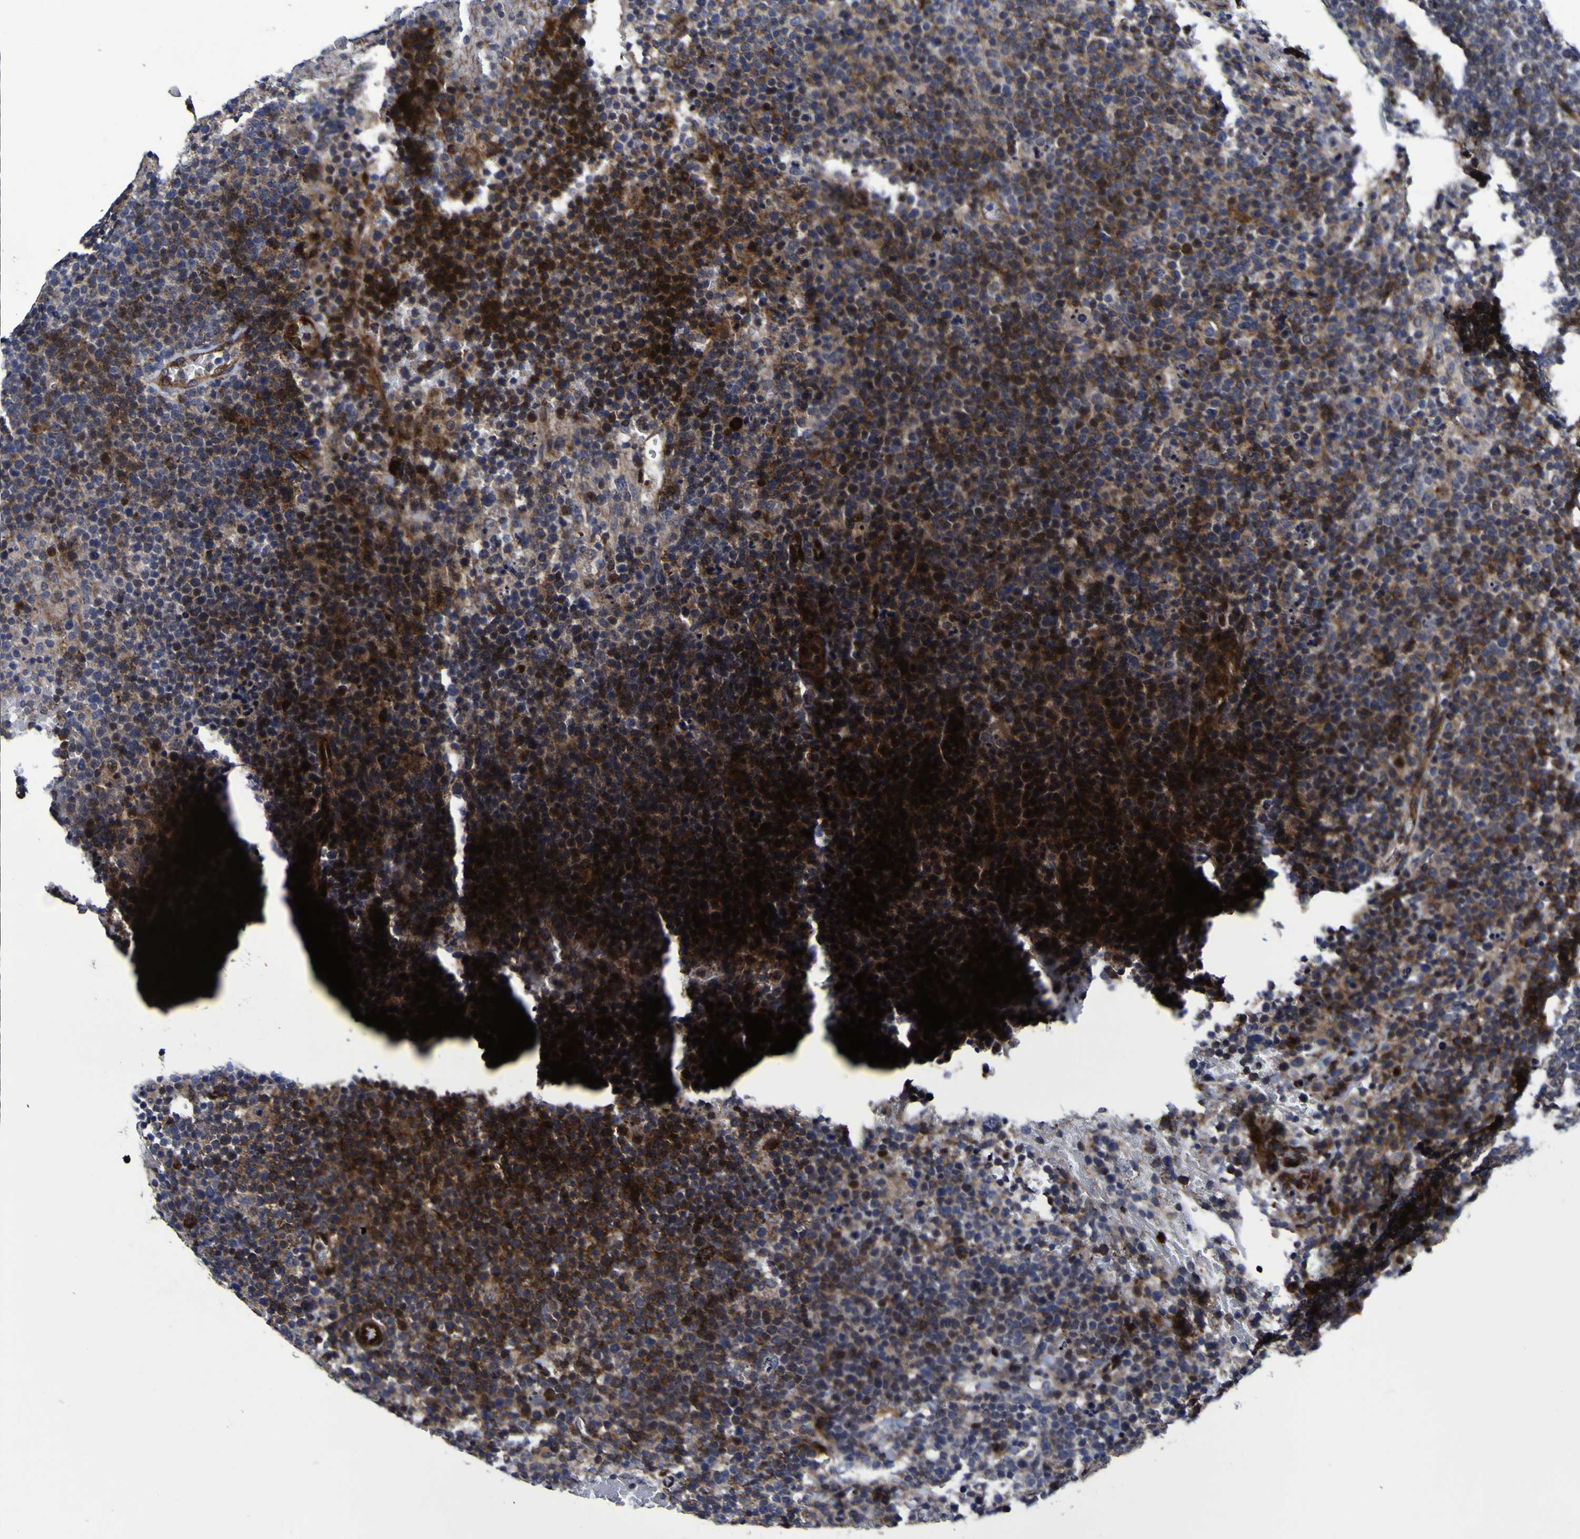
{"staining": {"intensity": "moderate", "quantity": "25%-75%", "location": "cytoplasmic/membranous"}, "tissue": "lymphoma", "cell_type": "Tumor cells", "image_type": "cancer", "snomed": [{"axis": "morphology", "description": "Malignant lymphoma, non-Hodgkin's type, High grade"}, {"axis": "topography", "description": "Lymph node"}], "caption": "A histopathology image of human lymphoma stained for a protein reveals moderate cytoplasmic/membranous brown staining in tumor cells.", "gene": "MGLL", "patient": {"sex": "male", "age": 61}}